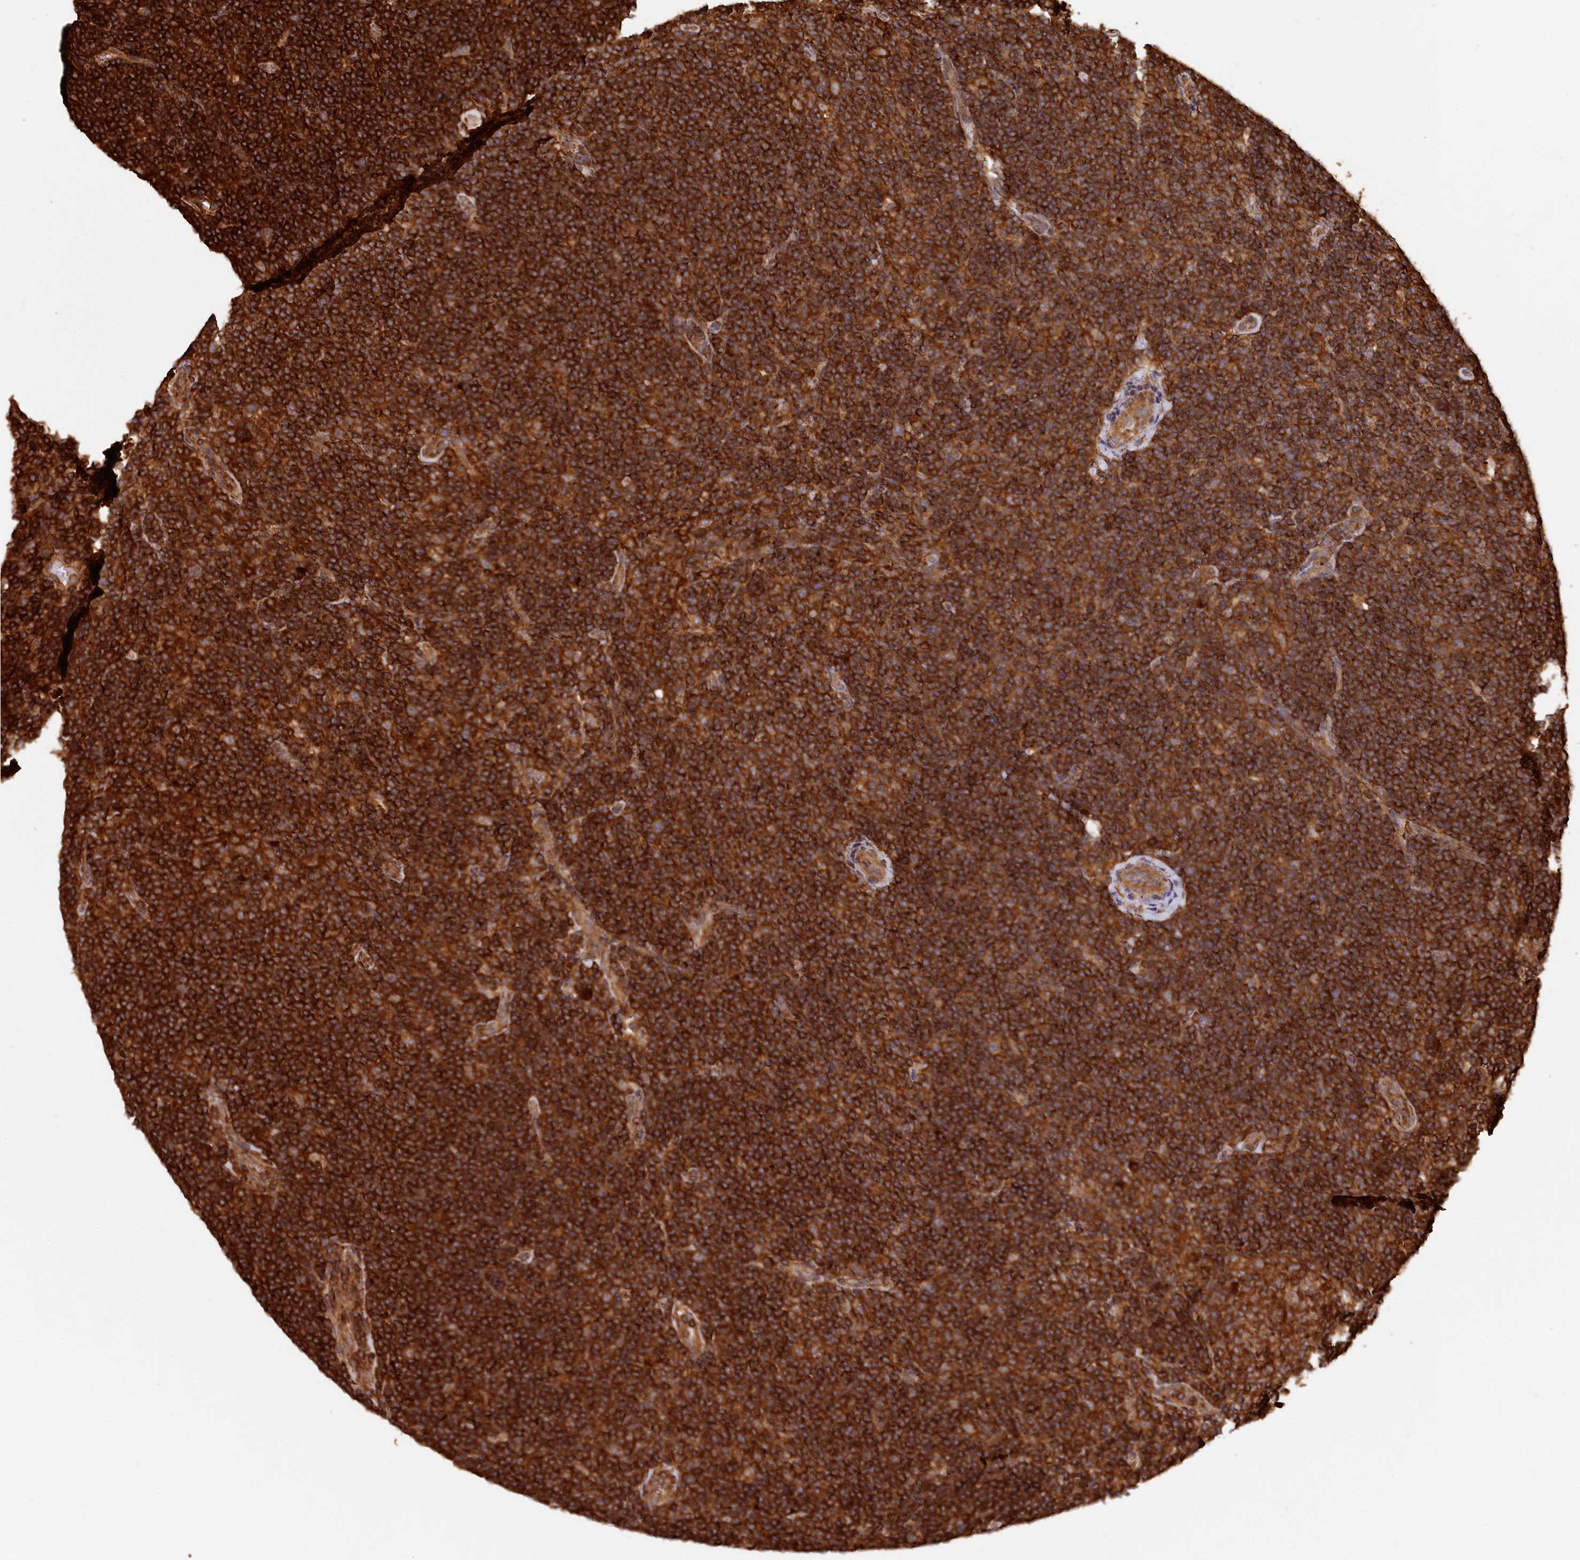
{"staining": {"intensity": "strong", "quantity": ">75%", "location": "cytoplasmic/membranous"}, "tissue": "lymphoma", "cell_type": "Tumor cells", "image_type": "cancer", "snomed": [{"axis": "morphology", "description": "Hodgkin's disease, NOS"}, {"axis": "topography", "description": "Lymph node"}], "caption": "Brown immunohistochemical staining in Hodgkin's disease displays strong cytoplasmic/membranous expression in about >75% of tumor cells.", "gene": "STUB1", "patient": {"sex": "female", "age": 57}}